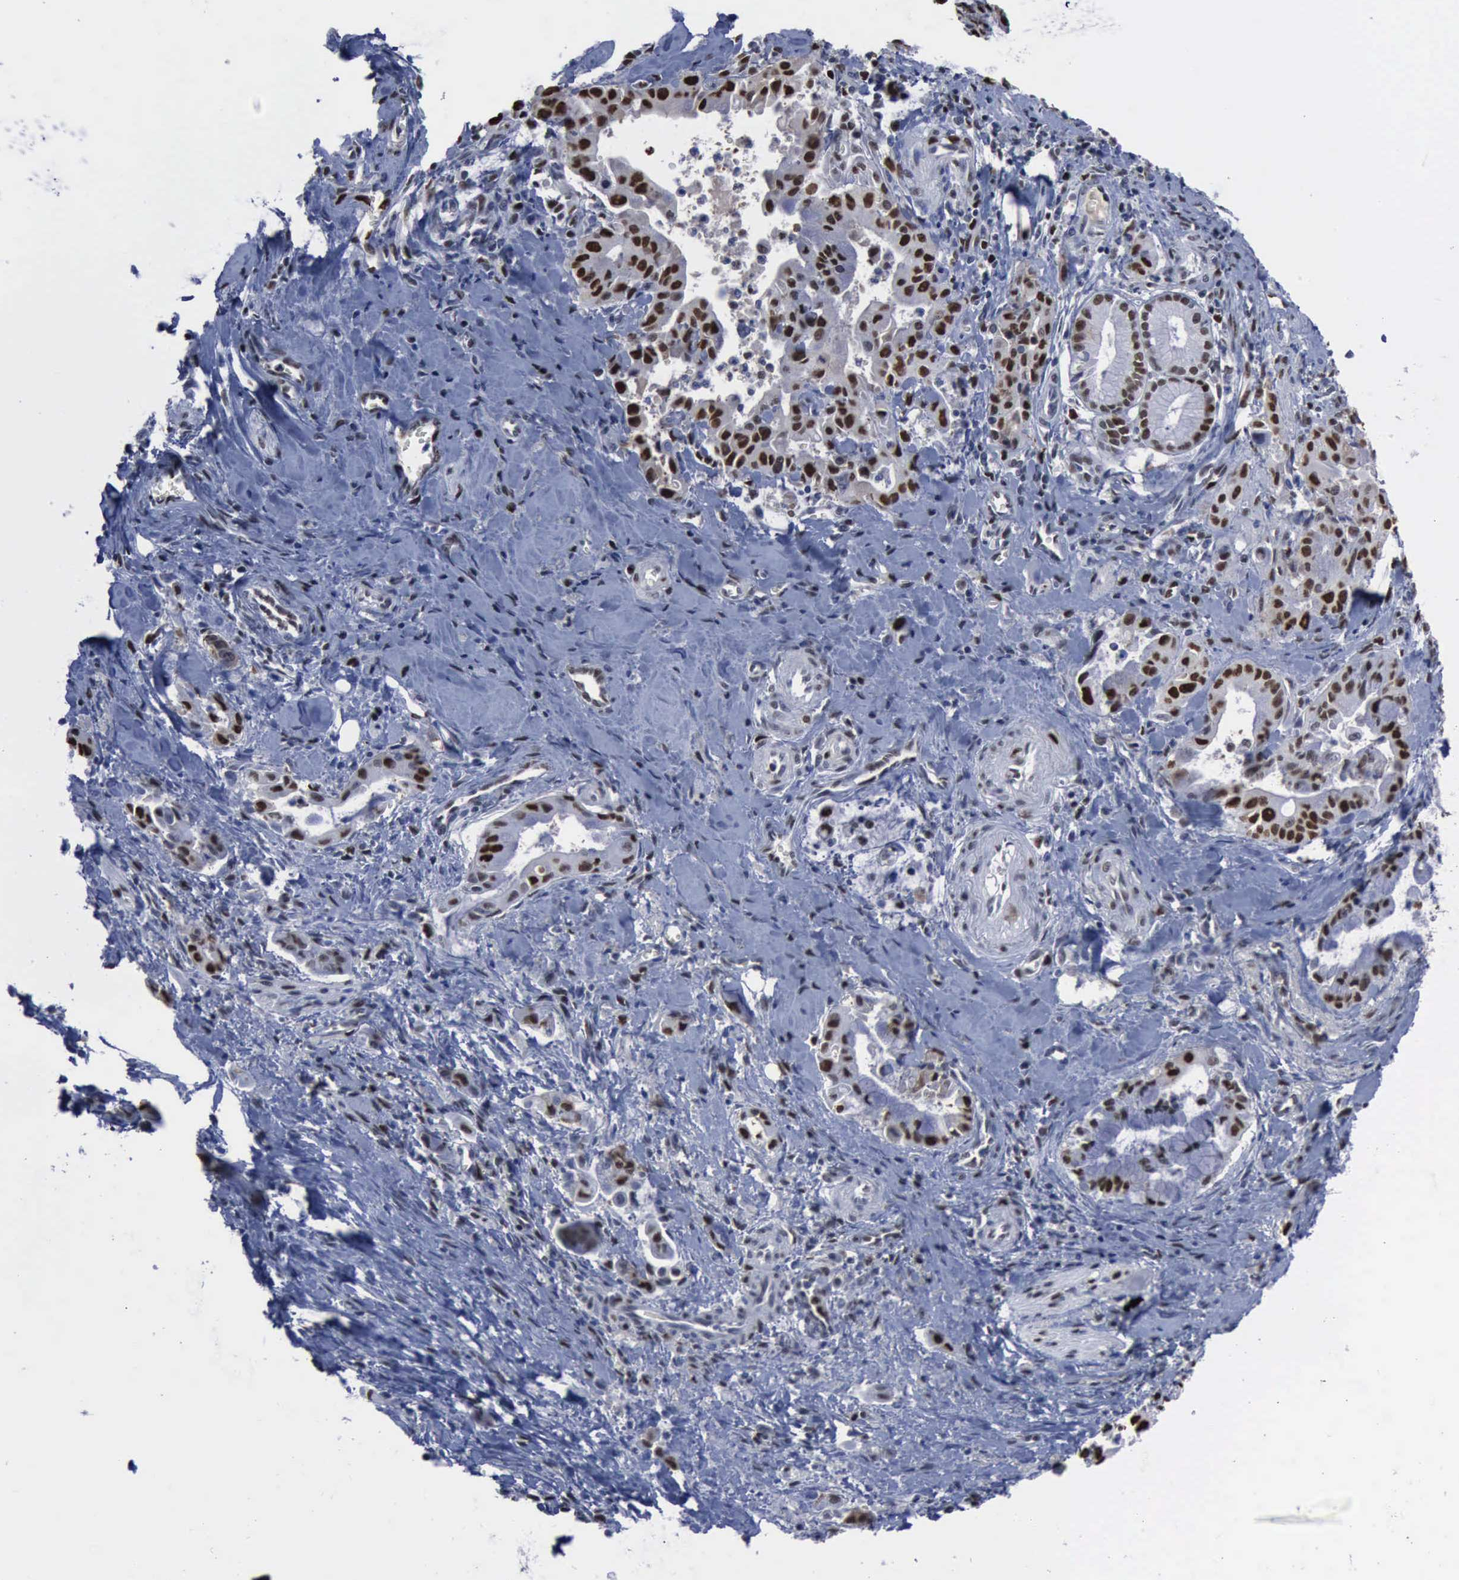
{"staining": {"intensity": "moderate", "quantity": "25%-75%", "location": "nuclear"}, "tissue": "pancreatic cancer", "cell_type": "Tumor cells", "image_type": "cancer", "snomed": [{"axis": "morphology", "description": "Adenocarcinoma, NOS"}, {"axis": "topography", "description": "Pancreas"}], "caption": "Protein staining displays moderate nuclear expression in about 25%-75% of tumor cells in pancreatic cancer.", "gene": "PCNA", "patient": {"sex": "male", "age": 59}}